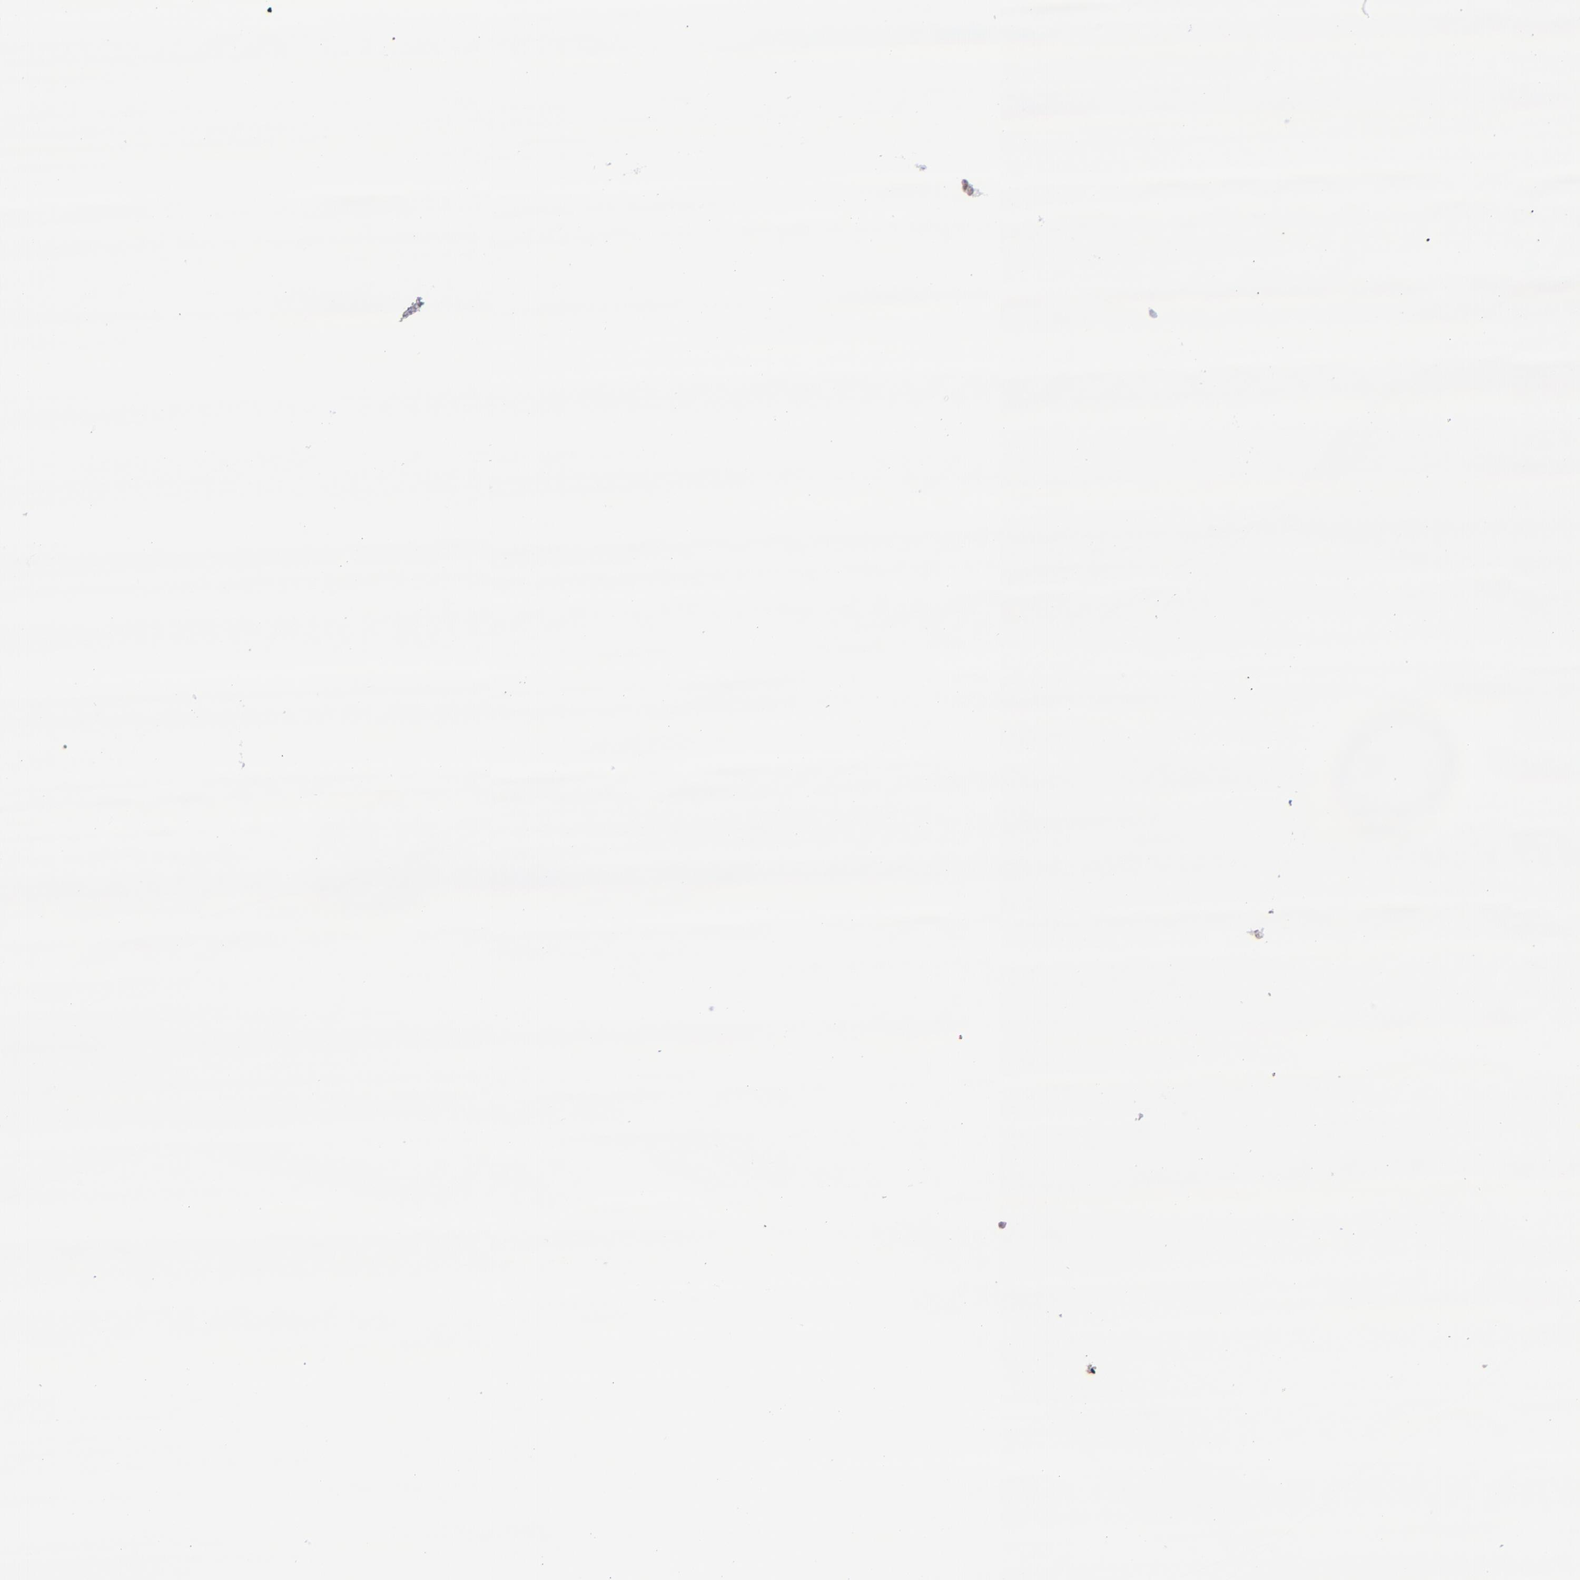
{"staining": {"intensity": "weak", "quantity": ">75%", "location": "nuclear"}, "tissue": "endometrial cancer", "cell_type": "Tumor cells", "image_type": "cancer", "snomed": [{"axis": "morphology", "description": "Adenocarcinoma, NOS"}, {"axis": "topography", "description": "Endometrium"}], "caption": "Immunohistochemistry (IHC) staining of endometrial cancer (adenocarcinoma), which displays low levels of weak nuclear expression in about >75% of tumor cells indicating weak nuclear protein expression. The staining was performed using DAB (brown) for protein detection and nuclei were counterstained in hematoxylin (blue).", "gene": "ZNF148", "patient": {"sex": "female", "age": 75}}